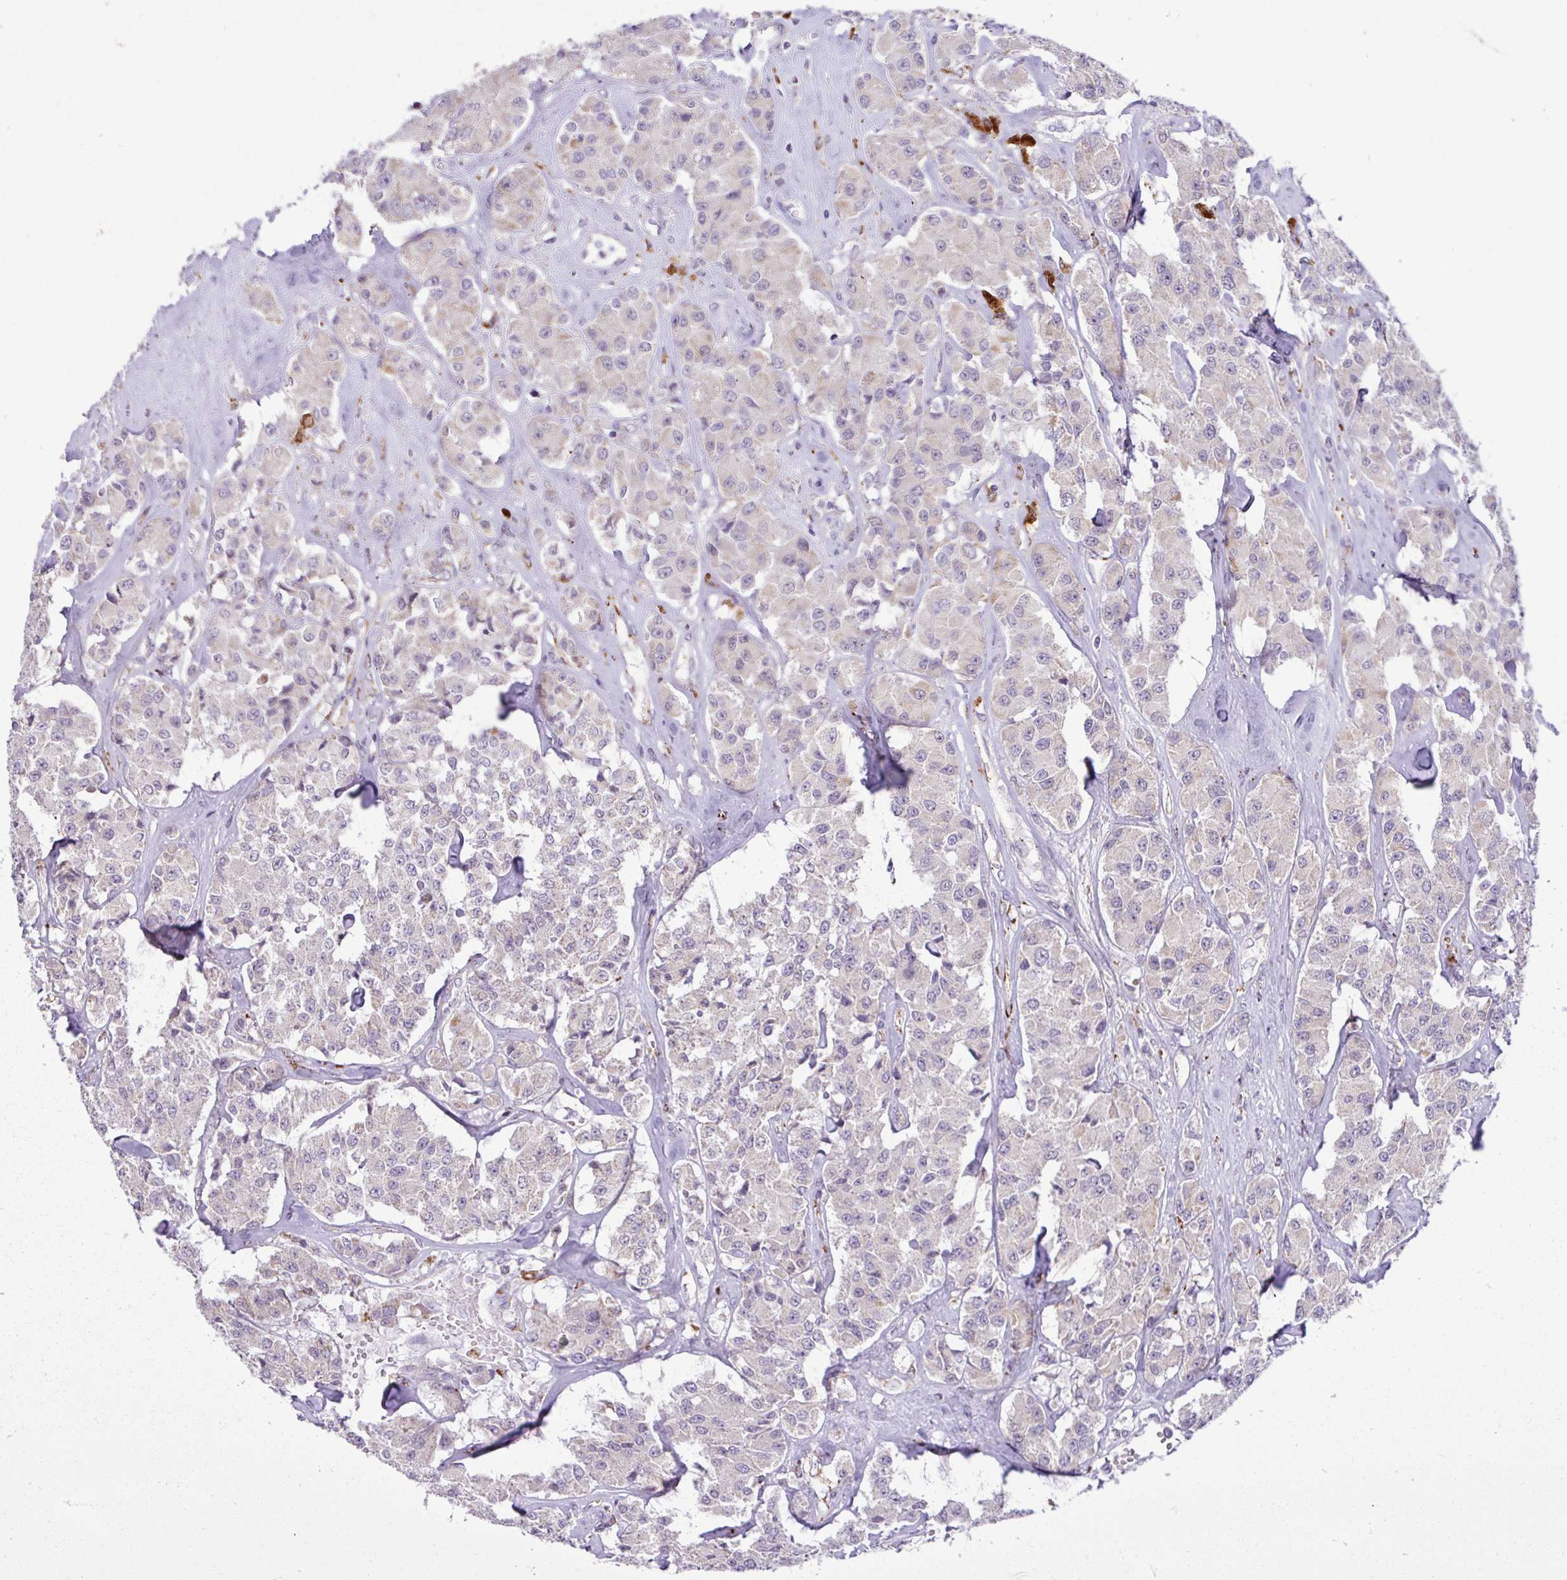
{"staining": {"intensity": "negative", "quantity": "none", "location": "none"}, "tissue": "carcinoid", "cell_type": "Tumor cells", "image_type": "cancer", "snomed": [{"axis": "morphology", "description": "Carcinoid, malignant, NOS"}, {"axis": "topography", "description": "Pancreas"}], "caption": "Image shows no protein expression in tumor cells of malignant carcinoid tissue. (Brightfield microscopy of DAB immunohistochemistry (IHC) at high magnification).", "gene": "SGPP1", "patient": {"sex": "male", "age": 41}}